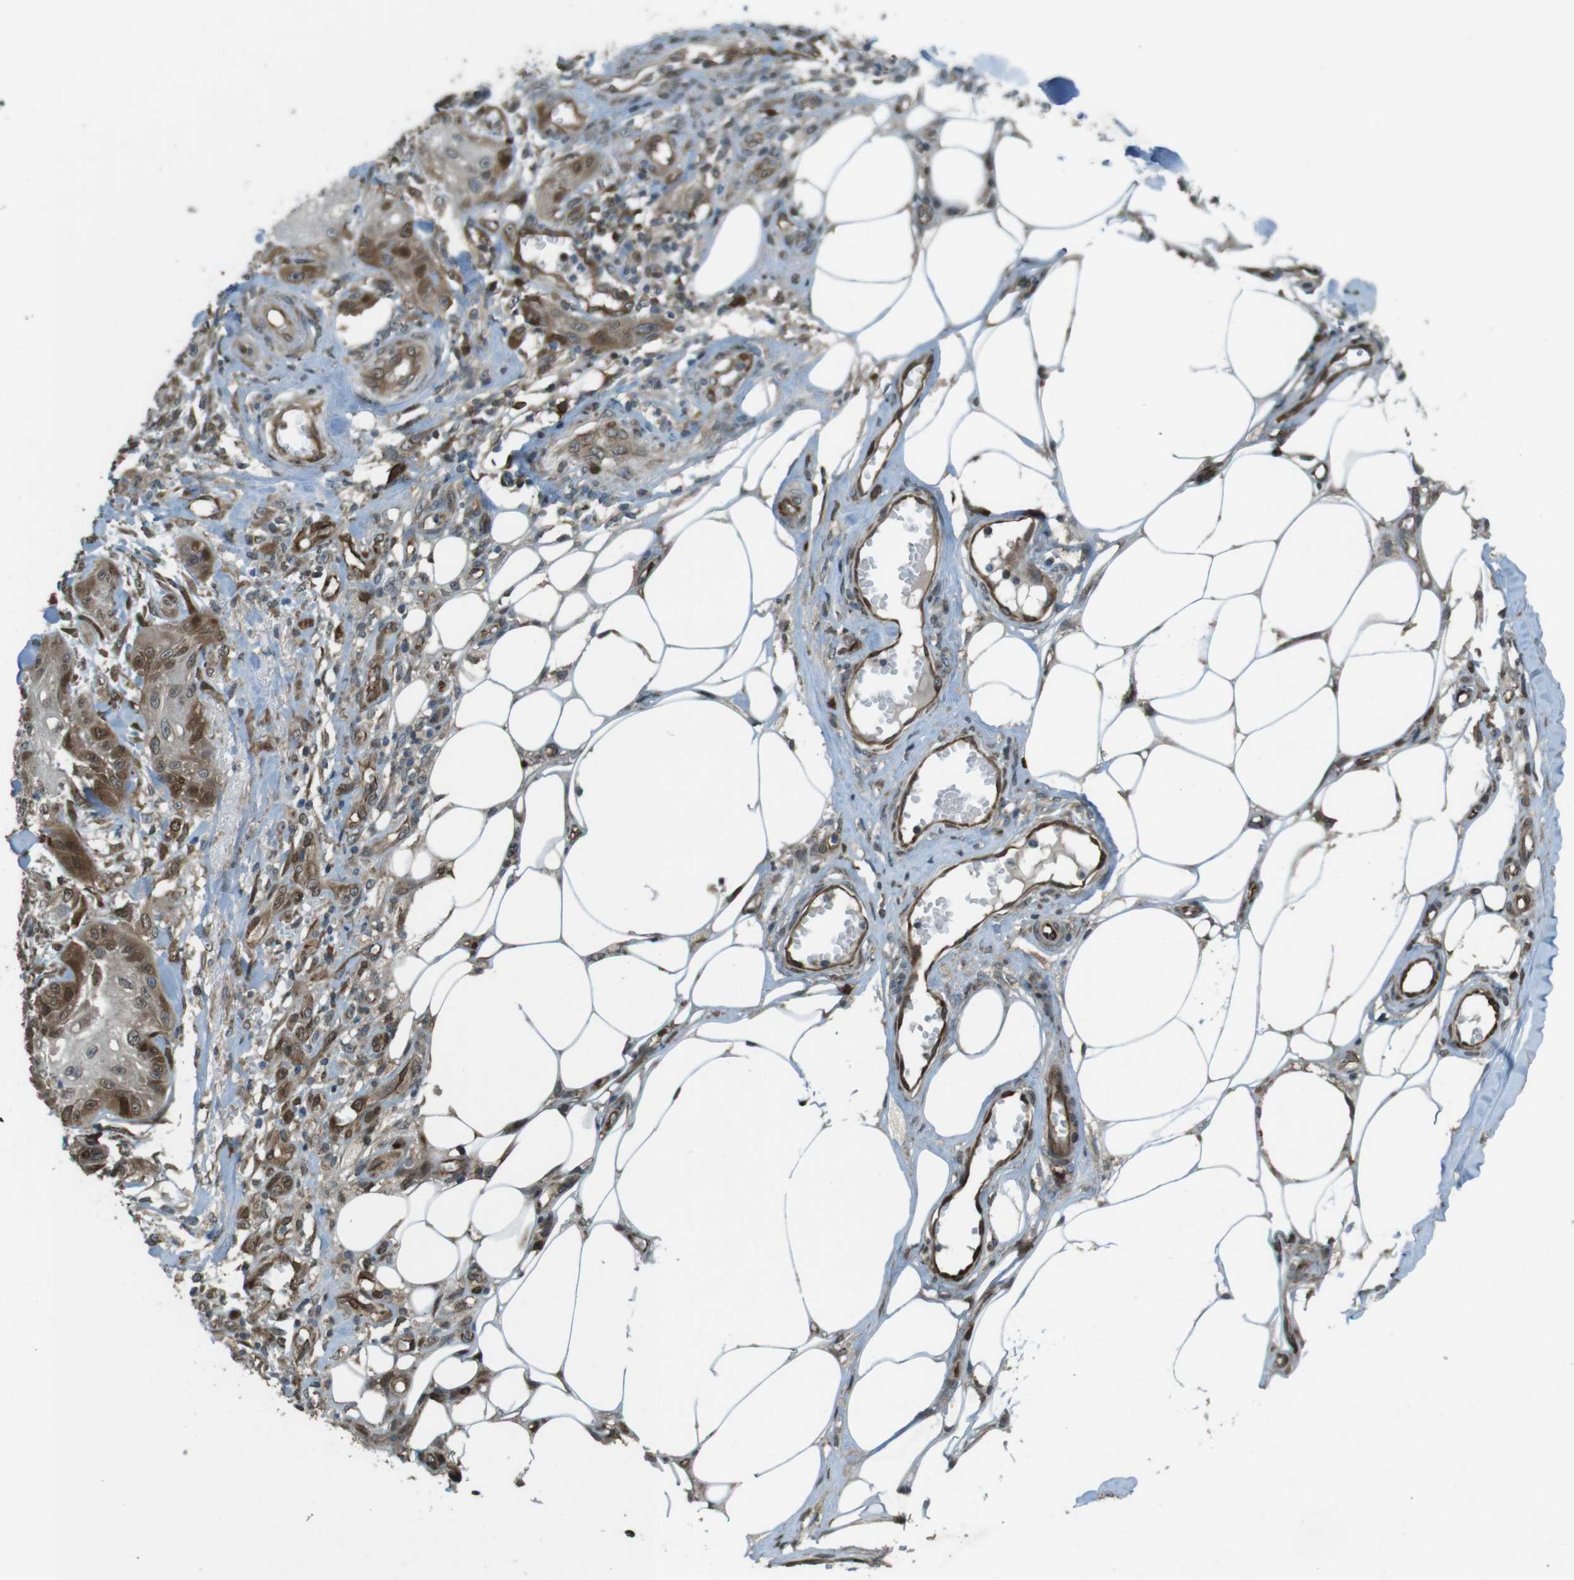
{"staining": {"intensity": "strong", "quantity": "<25%", "location": "cytoplasmic/membranous,nuclear"}, "tissue": "skin cancer", "cell_type": "Tumor cells", "image_type": "cancer", "snomed": [{"axis": "morphology", "description": "Squamous cell carcinoma, NOS"}, {"axis": "topography", "description": "Skin"}], "caption": "Protein staining shows strong cytoplasmic/membranous and nuclear expression in about <25% of tumor cells in skin squamous cell carcinoma.", "gene": "ZNF330", "patient": {"sex": "male", "age": 74}}